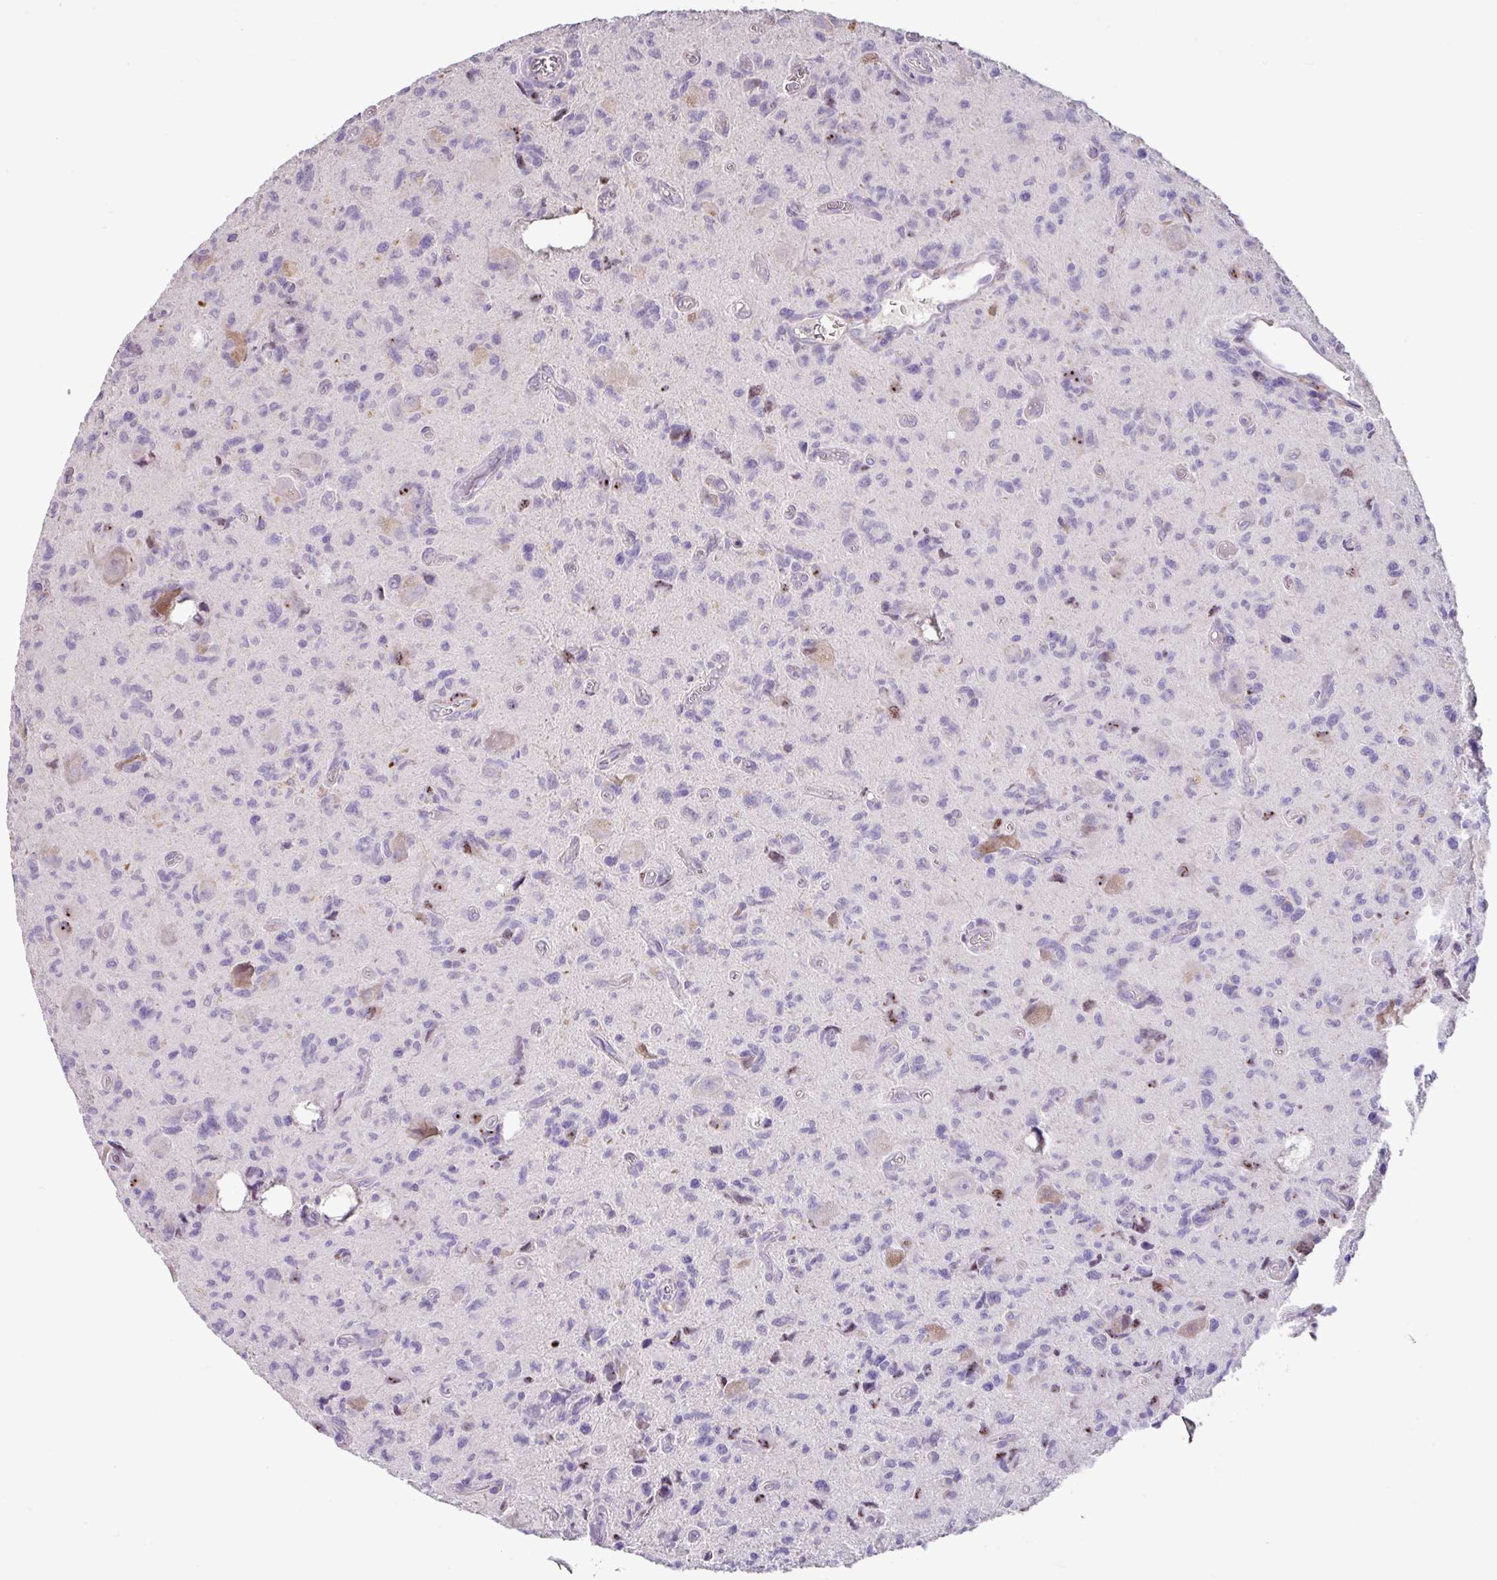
{"staining": {"intensity": "negative", "quantity": "none", "location": "none"}, "tissue": "glioma", "cell_type": "Tumor cells", "image_type": "cancer", "snomed": [{"axis": "morphology", "description": "Glioma, malignant, High grade"}, {"axis": "topography", "description": "Brain"}], "caption": "A micrograph of malignant glioma (high-grade) stained for a protein demonstrates no brown staining in tumor cells.", "gene": "ZG16", "patient": {"sex": "male", "age": 76}}